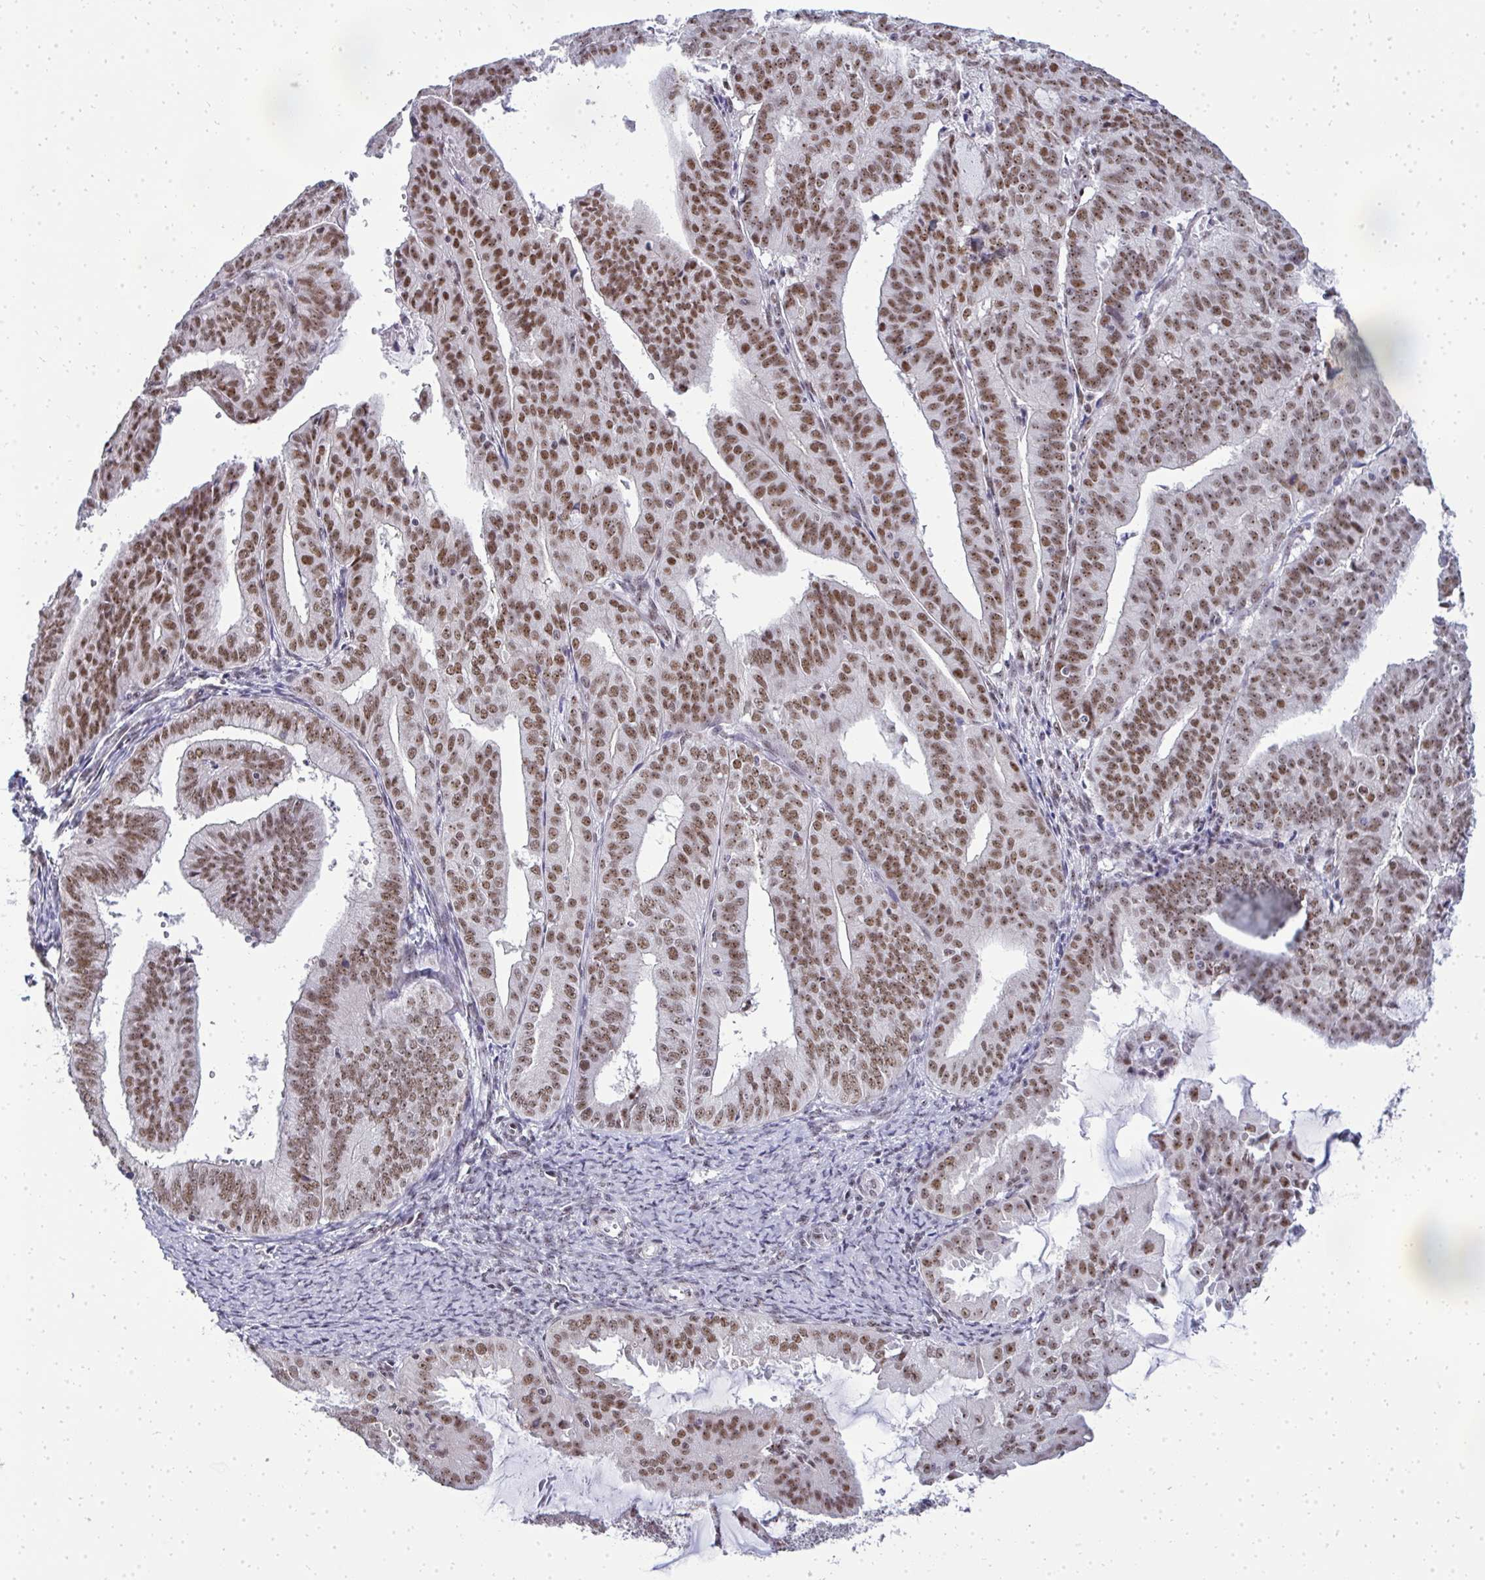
{"staining": {"intensity": "moderate", "quantity": ">75%", "location": "nuclear"}, "tissue": "endometrial cancer", "cell_type": "Tumor cells", "image_type": "cancer", "snomed": [{"axis": "morphology", "description": "Adenocarcinoma, NOS"}, {"axis": "topography", "description": "Endometrium"}], "caption": "Endometrial adenocarcinoma tissue demonstrates moderate nuclear staining in about >75% of tumor cells", "gene": "SIRT7", "patient": {"sex": "female", "age": 70}}